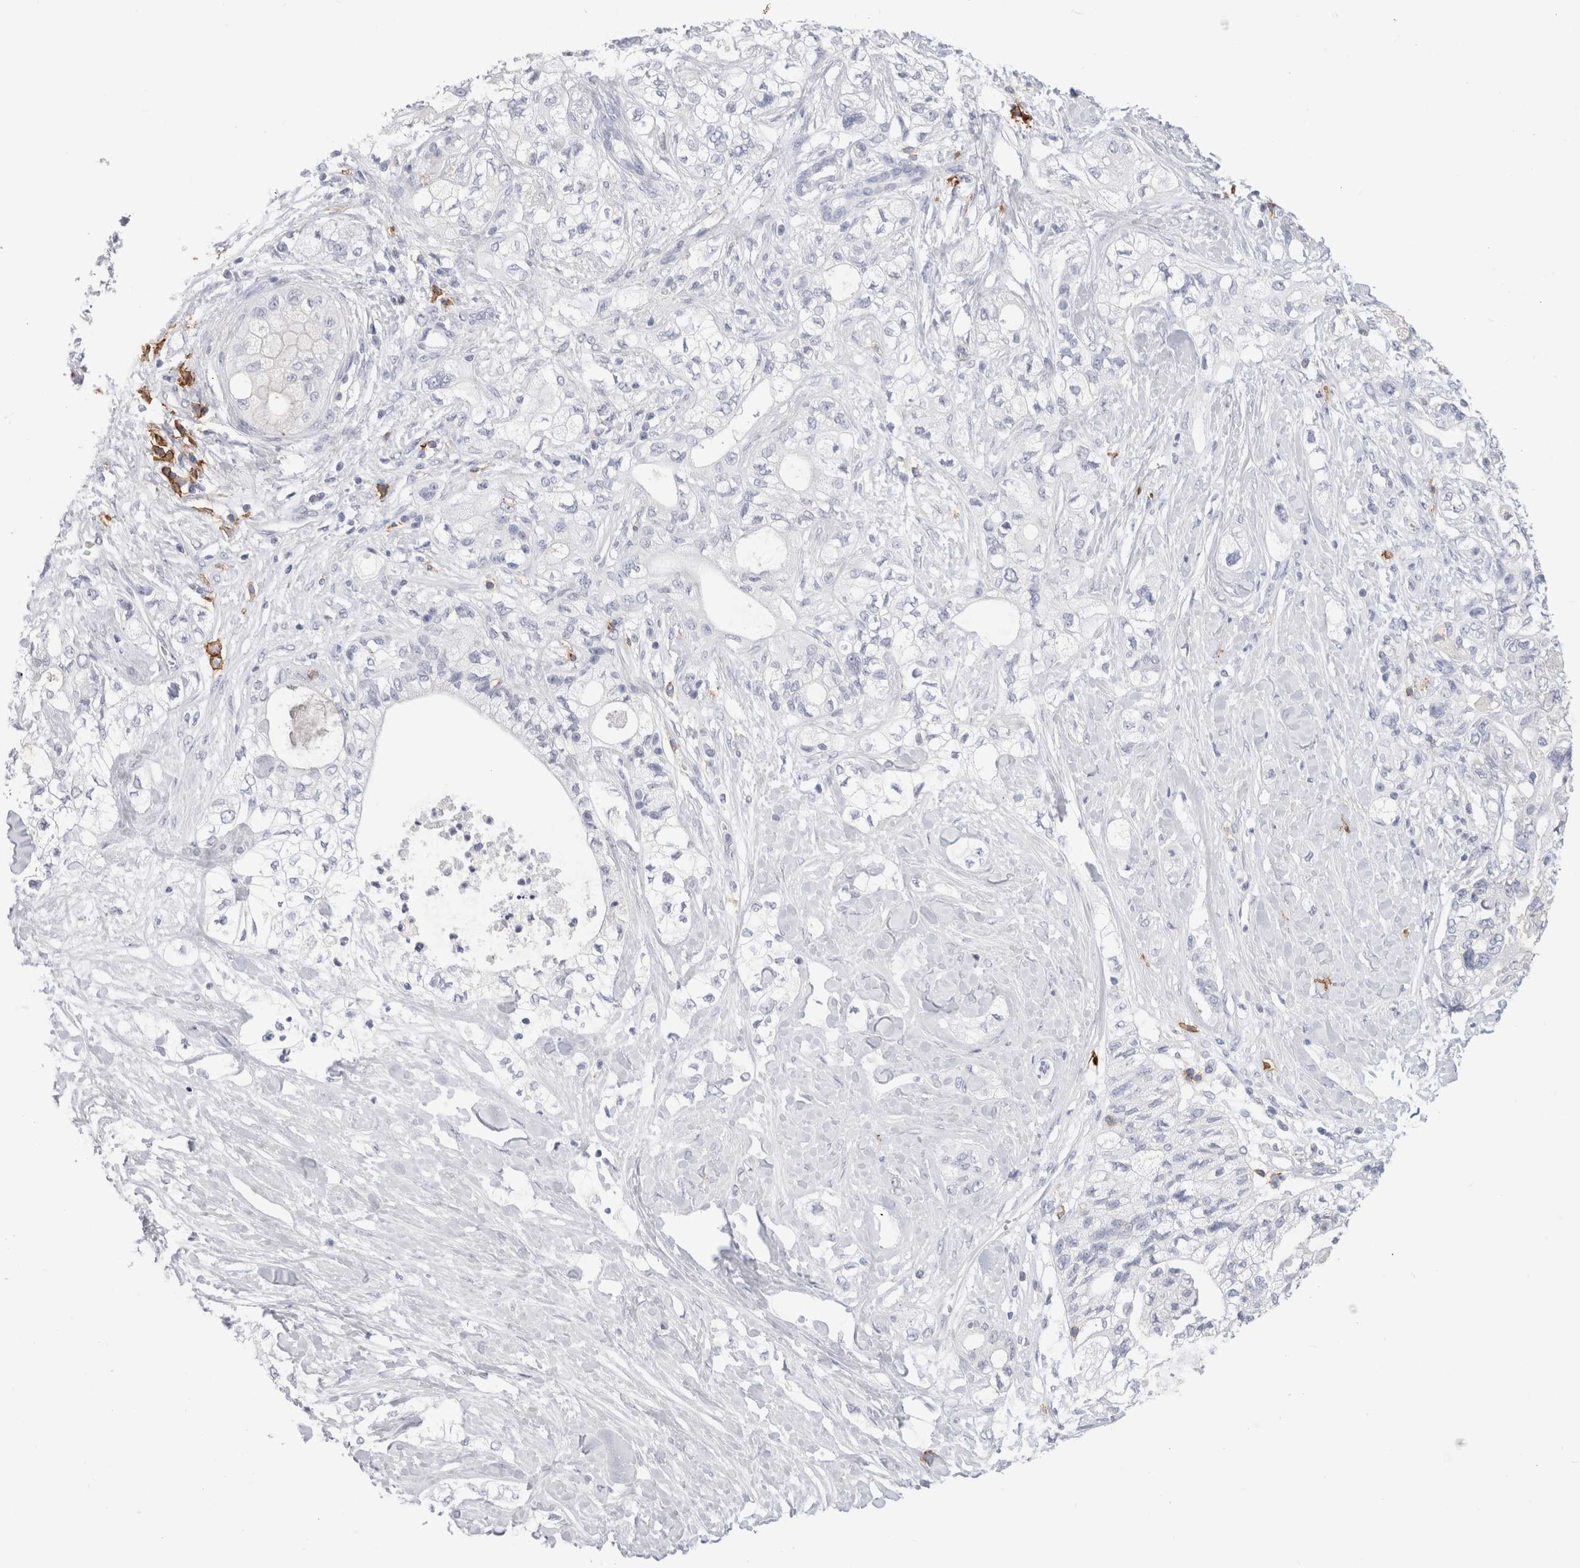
{"staining": {"intensity": "negative", "quantity": "none", "location": "none"}, "tissue": "pancreatic cancer", "cell_type": "Tumor cells", "image_type": "cancer", "snomed": [{"axis": "morphology", "description": "Adenocarcinoma, NOS"}, {"axis": "topography", "description": "Pancreas"}], "caption": "A histopathology image of pancreatic cancer stained for a protein exhibits no brown staining in tumor cells.", "gene": "CD38", "patient": {"sex": "male", "age": 70}}